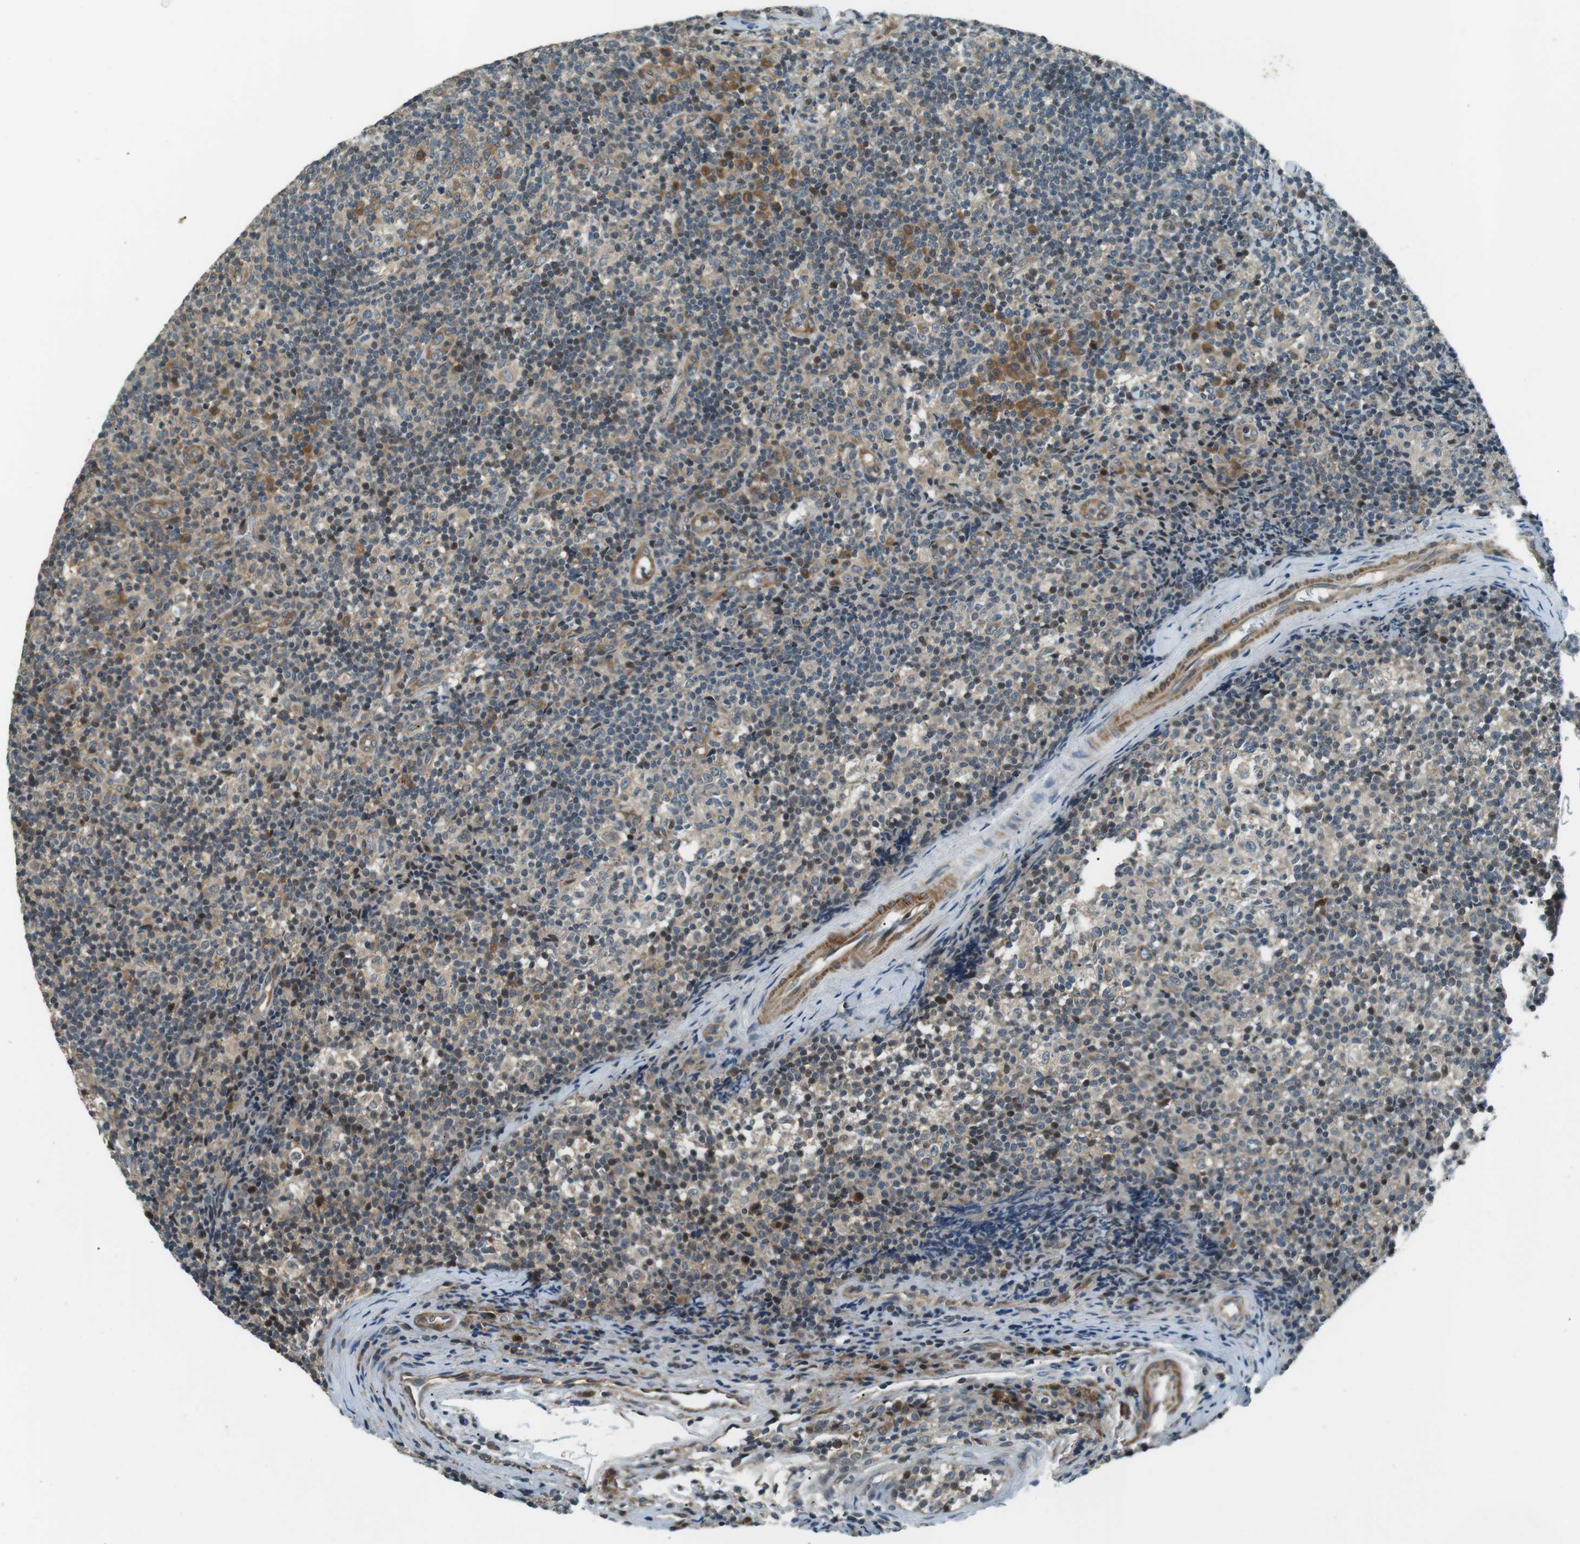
{"staining": {"intensity": "moderate", "quantity": "<25%", "location": "cytoplasmic/membranous"}, "tissue": "lymph node", "cell_type": "Germinal center cells", "image_type": "normal", "snomed": [{"axis": "morphology", "description": "Normal tissue, NOS"}, {"axis": "morphology", "description": "Inflammation, NOS"}, {"axis": "topography", "description": "Lymph node"}], "caption": "Benign lymph node exhibits moderate cytoplasmic/membranous positivity in approximately <25% of germinal center cells.", "gene": "TMEM74", "patient": {"sex": "male", "age": 55}}